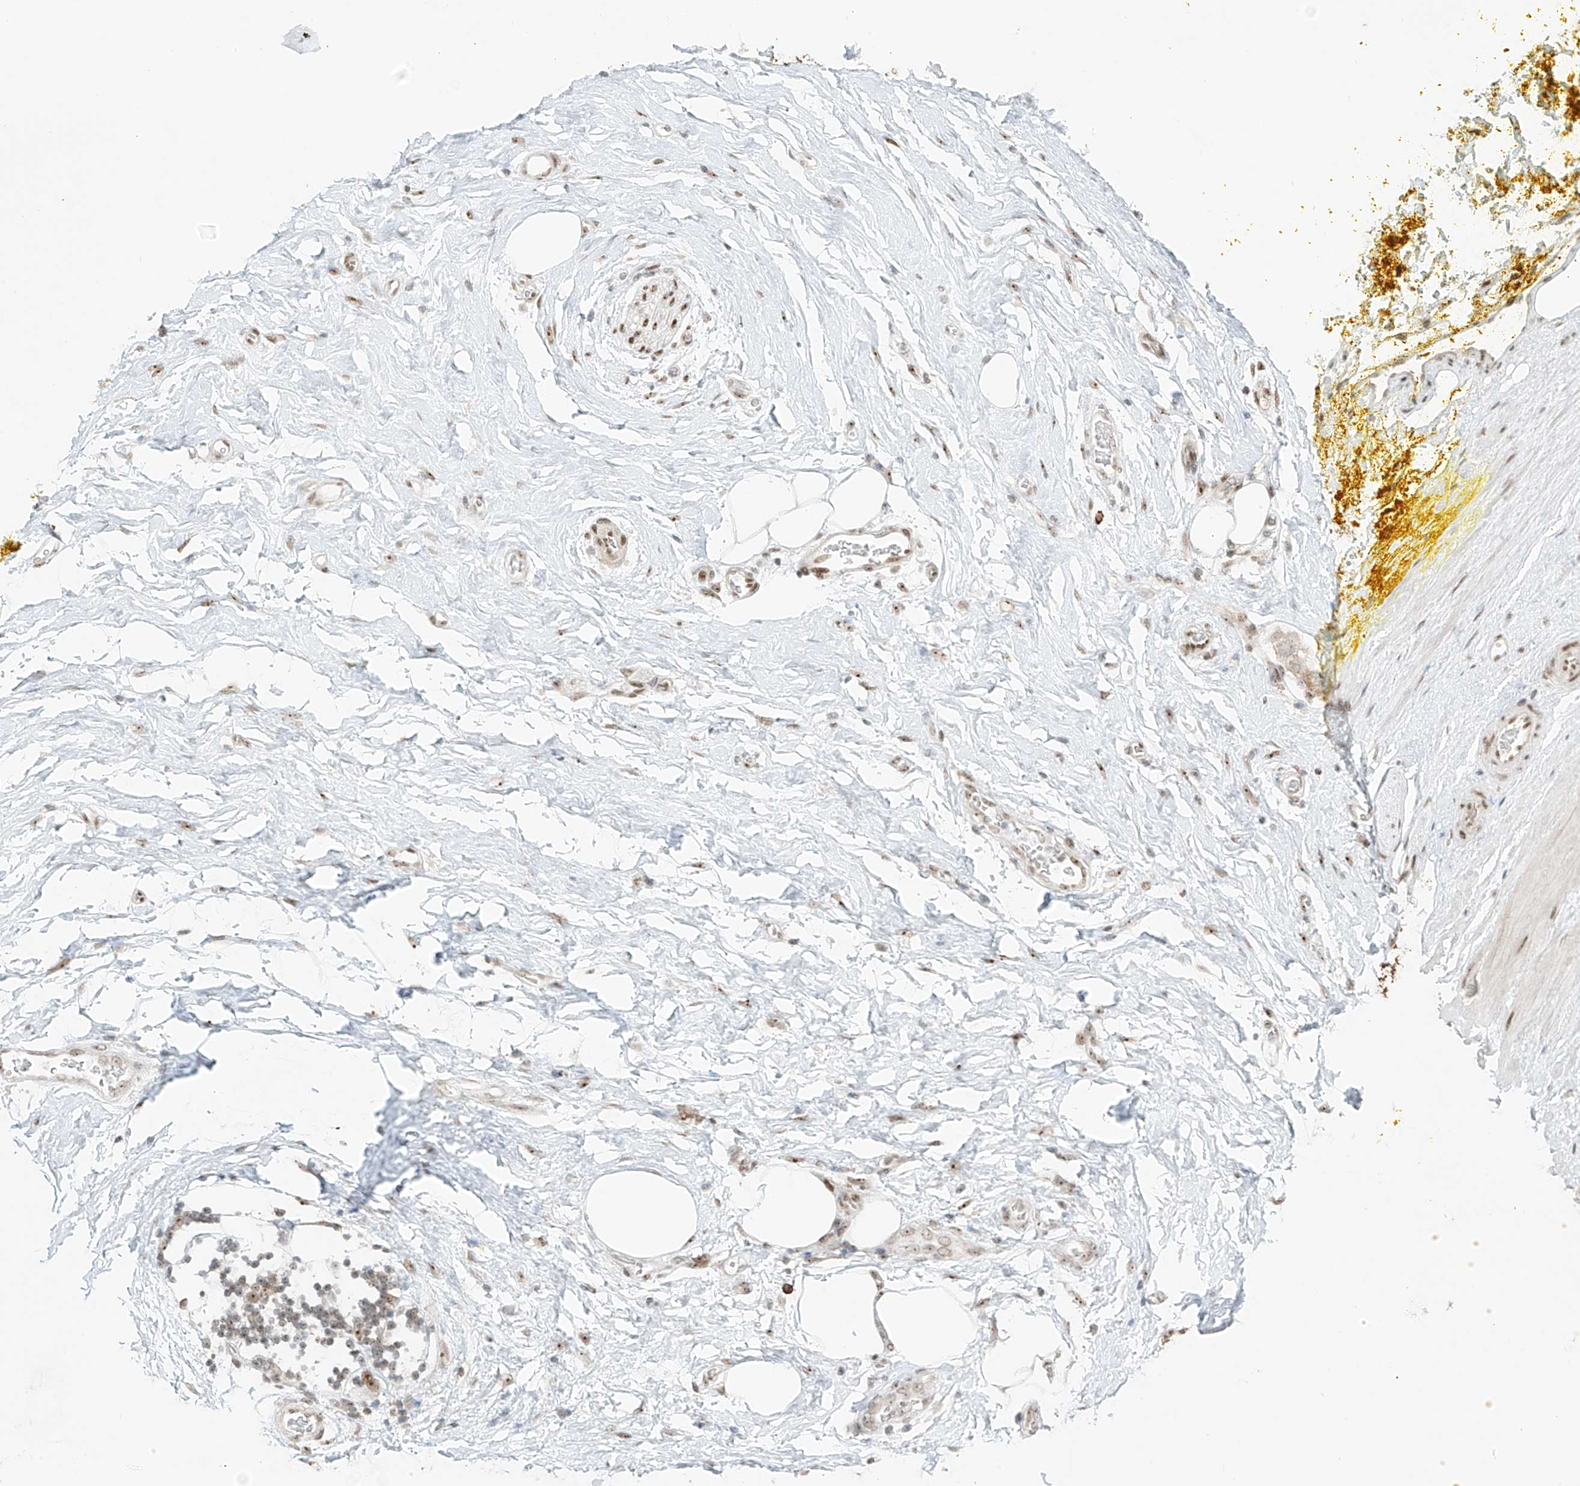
{"staining": {"intensity": "negative", "quantity": "none", "location": "none"}, "tissue": "adipose tissue", "cell_type": "Adipocytes", "image_type": "normal", "snomed": [{"axis": "morphology", "description": "Normal tissue, NOS"}, {"axis": "morphology", "description": "Adenocarcinoma, NOS"}, {"axis": "topography", "description": "Pancreas"}, {"axis": "topography", "description": "Peripheral nerve tissue"}], "caption": "A histopathology image of adipose tissue stained for a protein demonstrates no brown staining in adipocytes. Nuclei are stained in blue.", "gene": "ZNF512", "patient": {"sex": "male", "age": 59}}